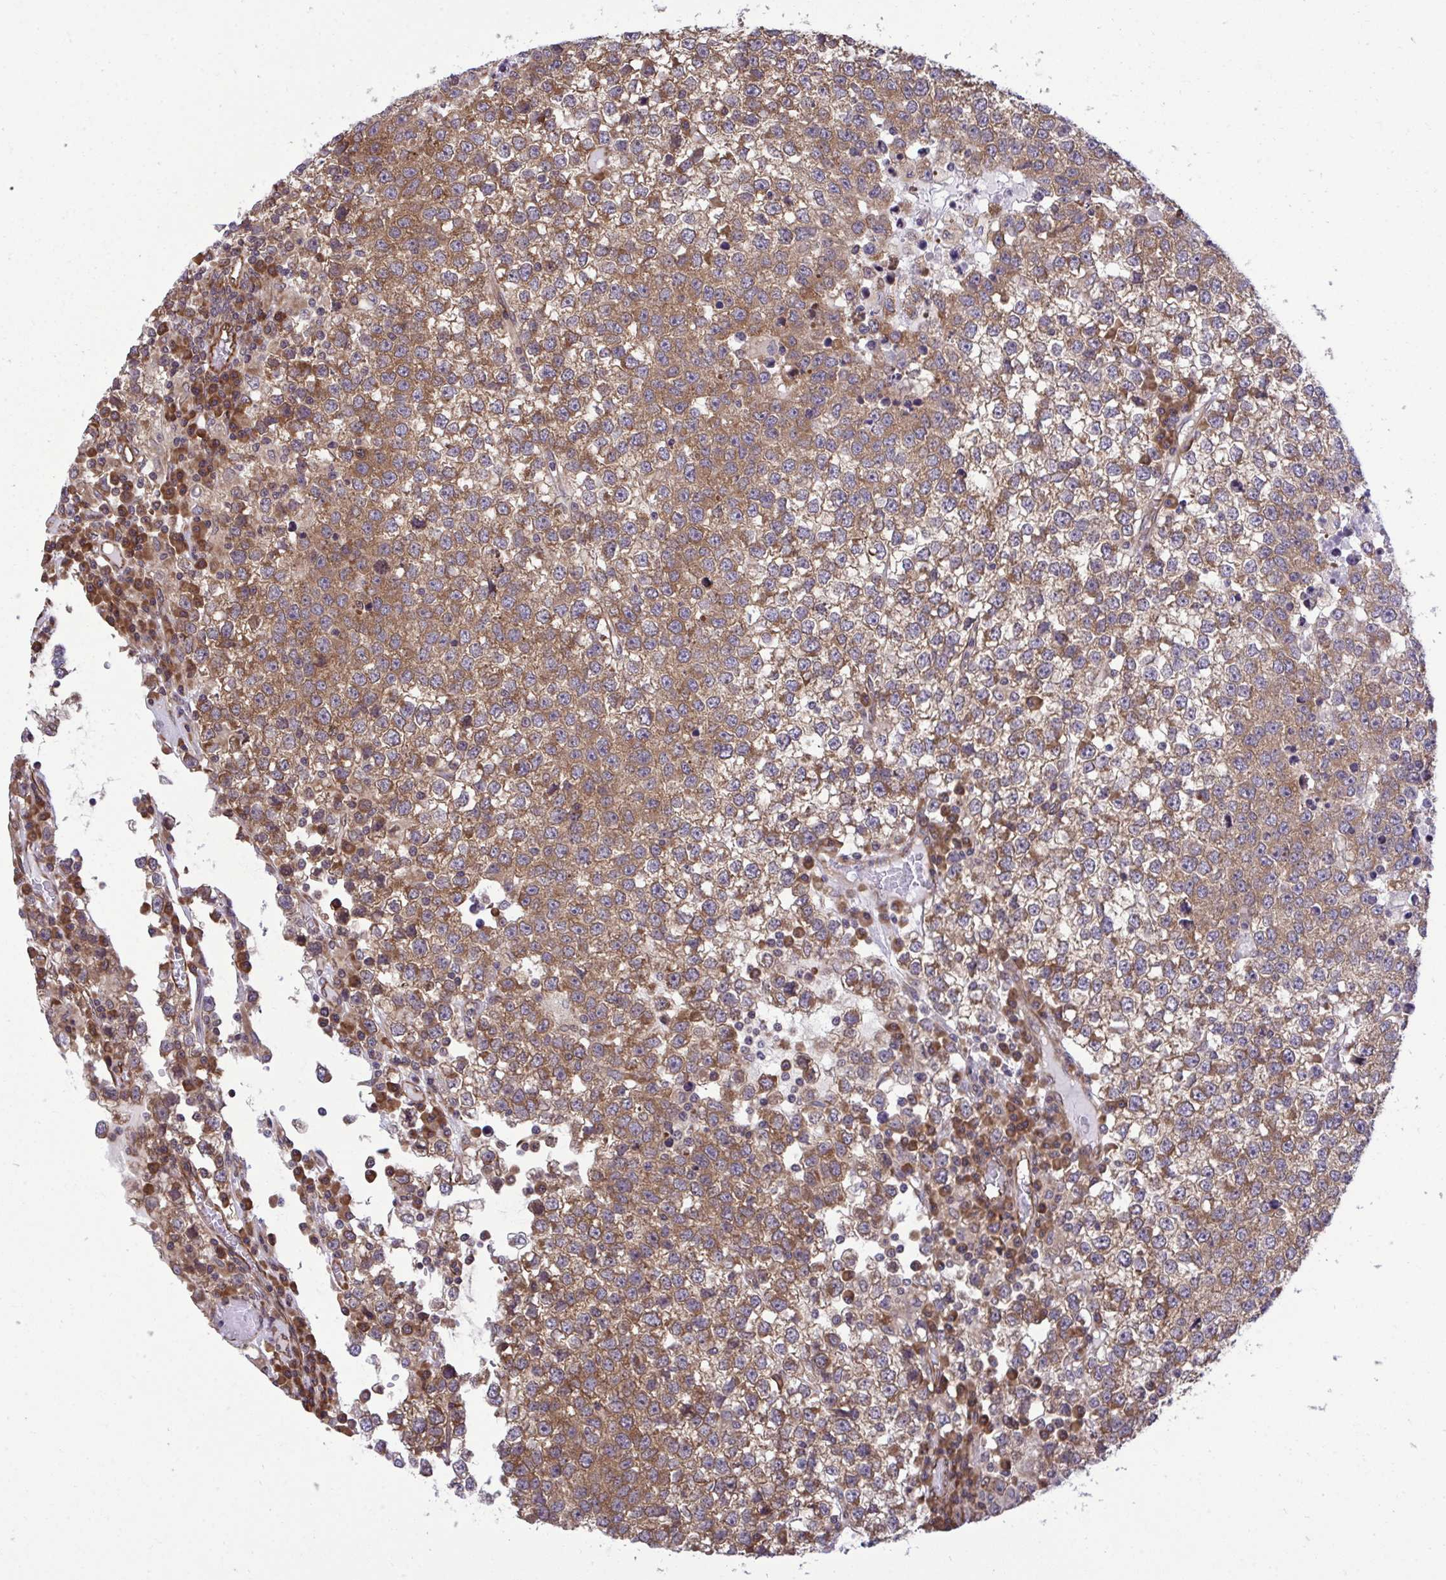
{"staining": {"intensity": "moderate", "quantity": ">75%", "location": "cytoplasmic/membranous"}, "tissue": "testis cancer", "cell_type": "Tumor cells", "image_type": "cancer", "snomed": [{"axis": "morphology", "description": "Seminoma, NOS"}, {"axis": "topography", "description": "Testis"}], "caption": "Tumor cells demonstrate medium levels of moderate cytoplasmic/membranous expression in about >75% of cells in seminoma (testis).", "gene": "RPS15", "patient": {"sex": "male", "age": 65}}